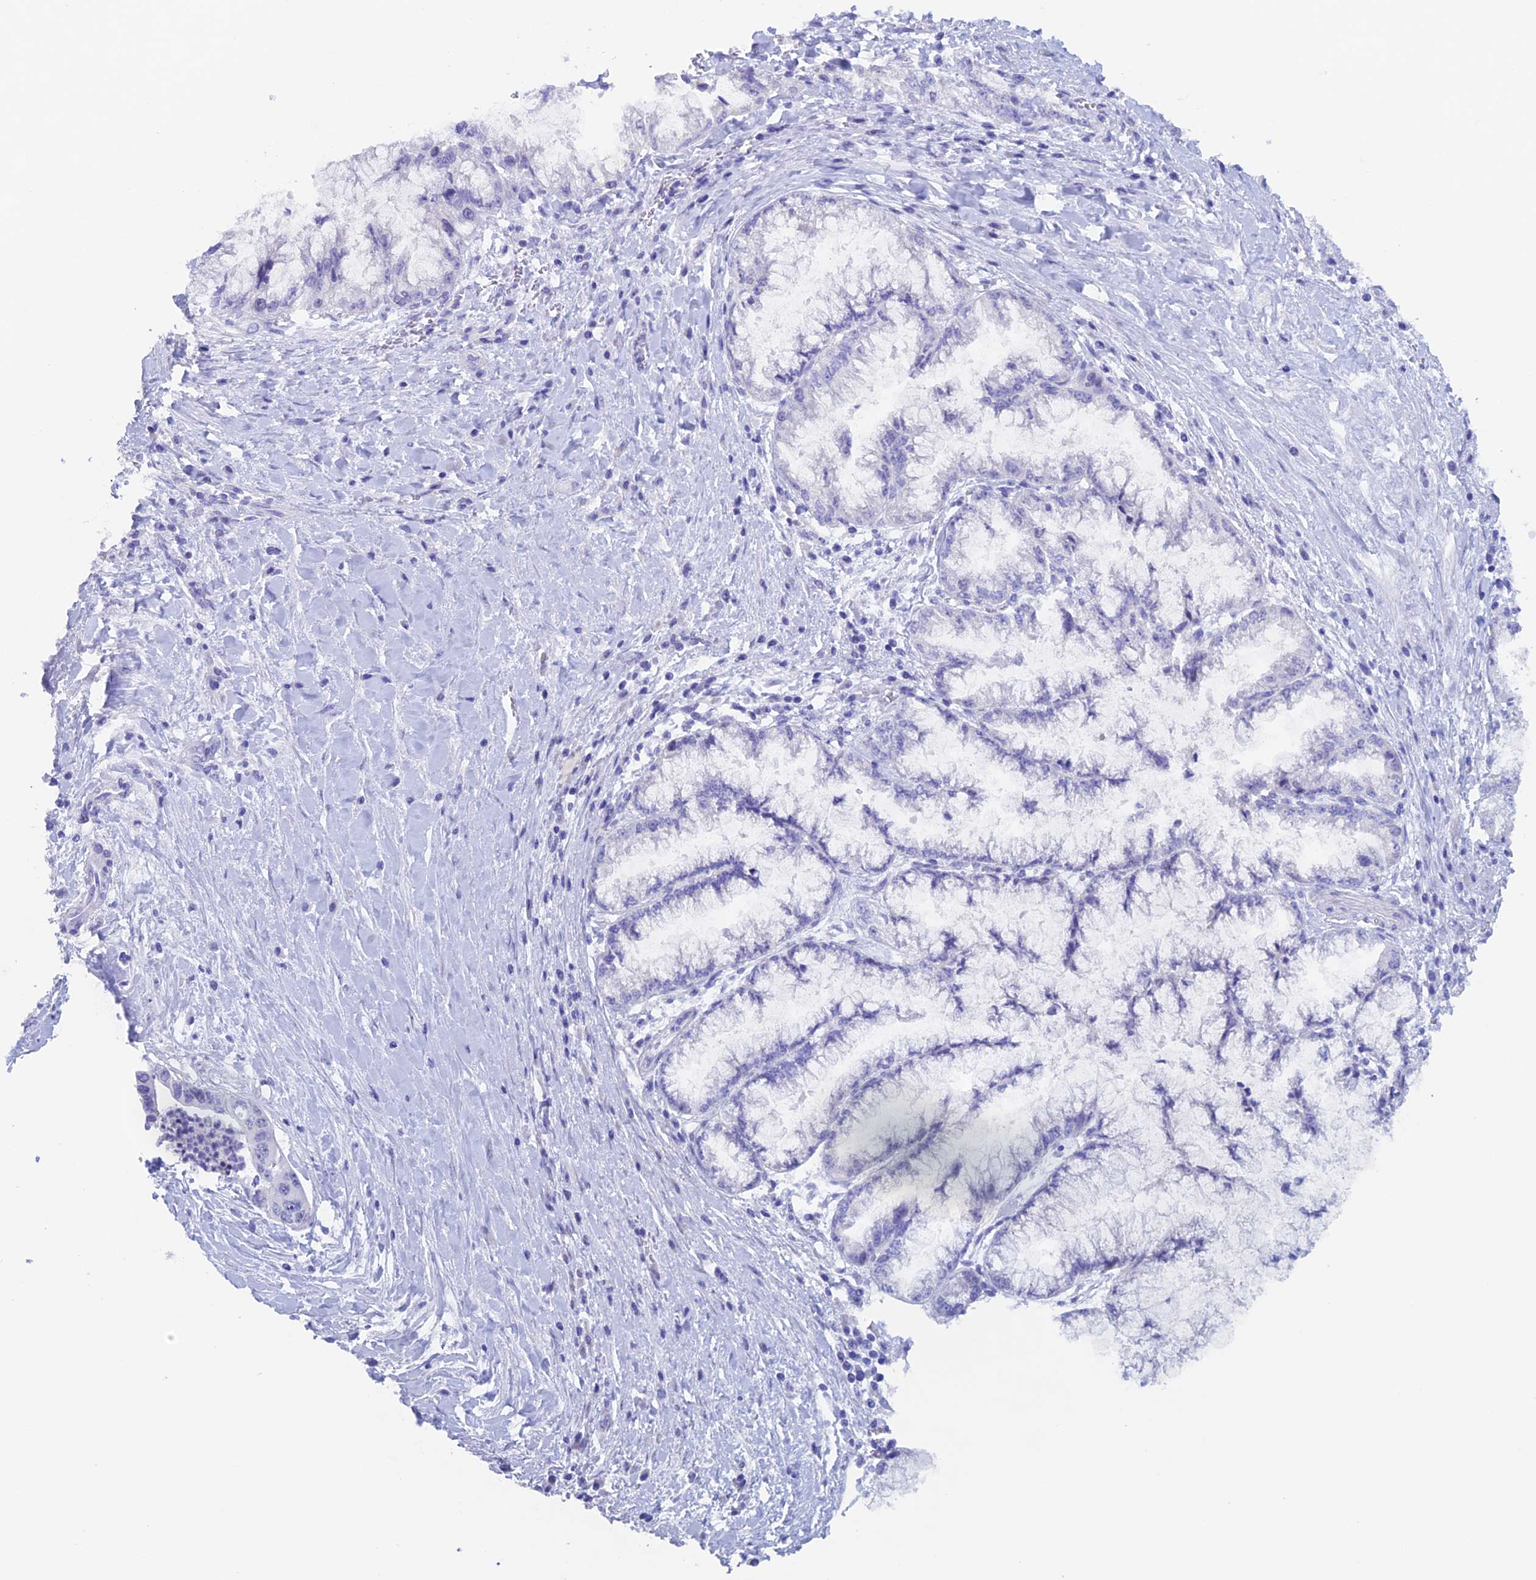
{"staining": {"intensity": "negative", "quantity": "none", "location": "none"}, "tissue": "pancreatic cancer", "cell_type": "Tumor cells", "image_type": "cancer", "snomed": [{"axis": "morphology", "description": "Adenocarcinoma, NOS"}, {"axis": "topography", "description": "Pancreas"}], "caption": "Tumor cells show no significant protein staining in pancreatic cancer (adenocarcinoma). (DAB (3,3'-diaminobenzidine) immunohistochemistry visualized using brightfield microscopy, high magnification).", "gene": "PSMC3IP", "patient": {"sex": "male", "age": 73}}